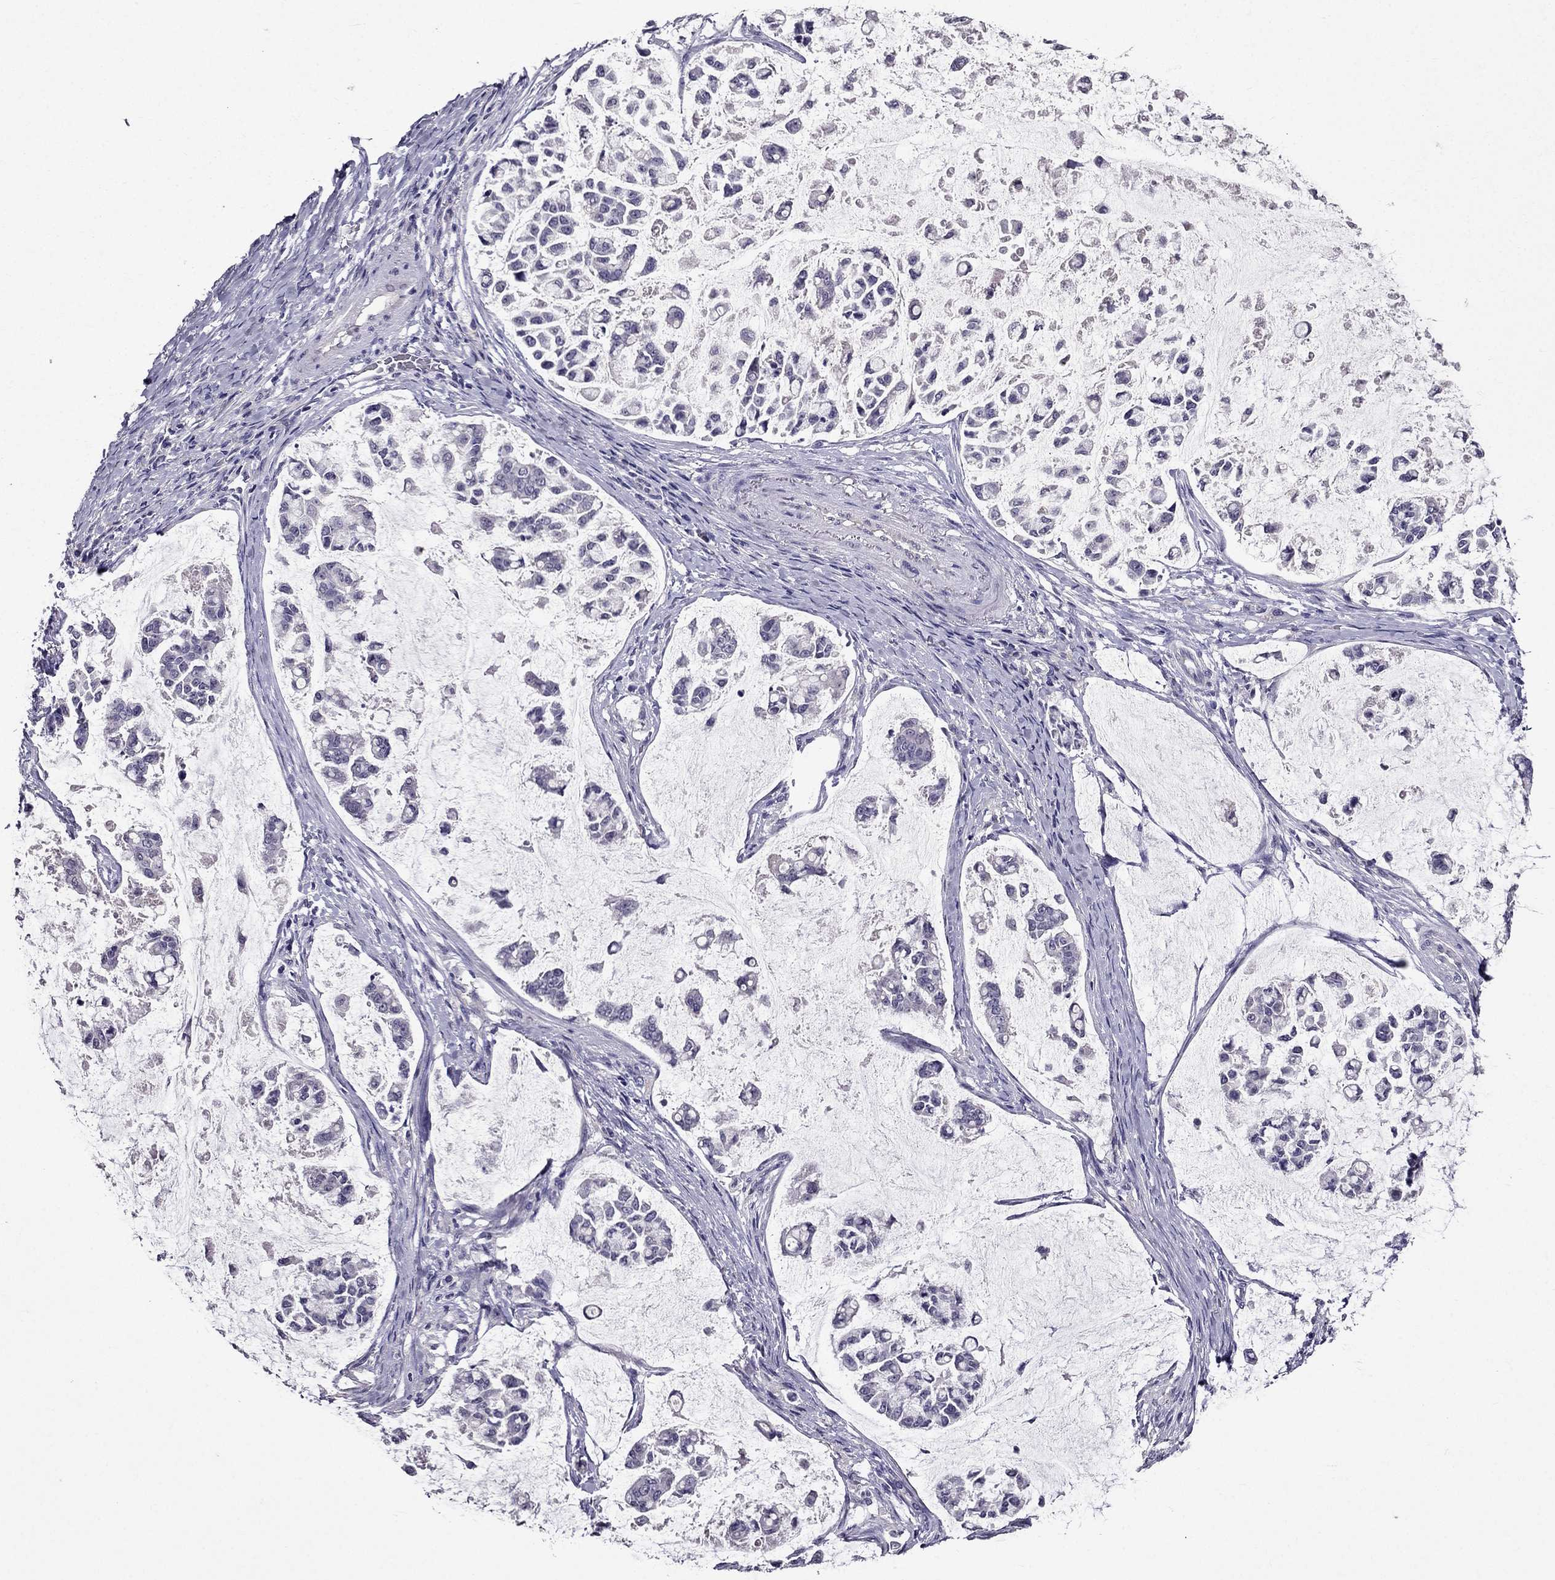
{"staining": {"intensity": "negative", "quantity": "none", "location": "none"}, "tissue": "stomach cancer", "cell_type": "Tumor cells", "image_type": "cancer", "snomed": [{"axis": "morphology", "description": "Adenocarcinoma, NOS"}, {"axis": "topography", "description": "Stomach"}], "caption": "The photomicrograph exhibits no significant positivity in tumor cells of stomach cancer (adenocarcinoma). The staining is performed using DAB (3,3'-diaminobenzidine) brown chromogen with nuclei counter-stained in using hematoxylin.", "gene": "DUSP15", "patient": {"sex": "male", "age": 82}}